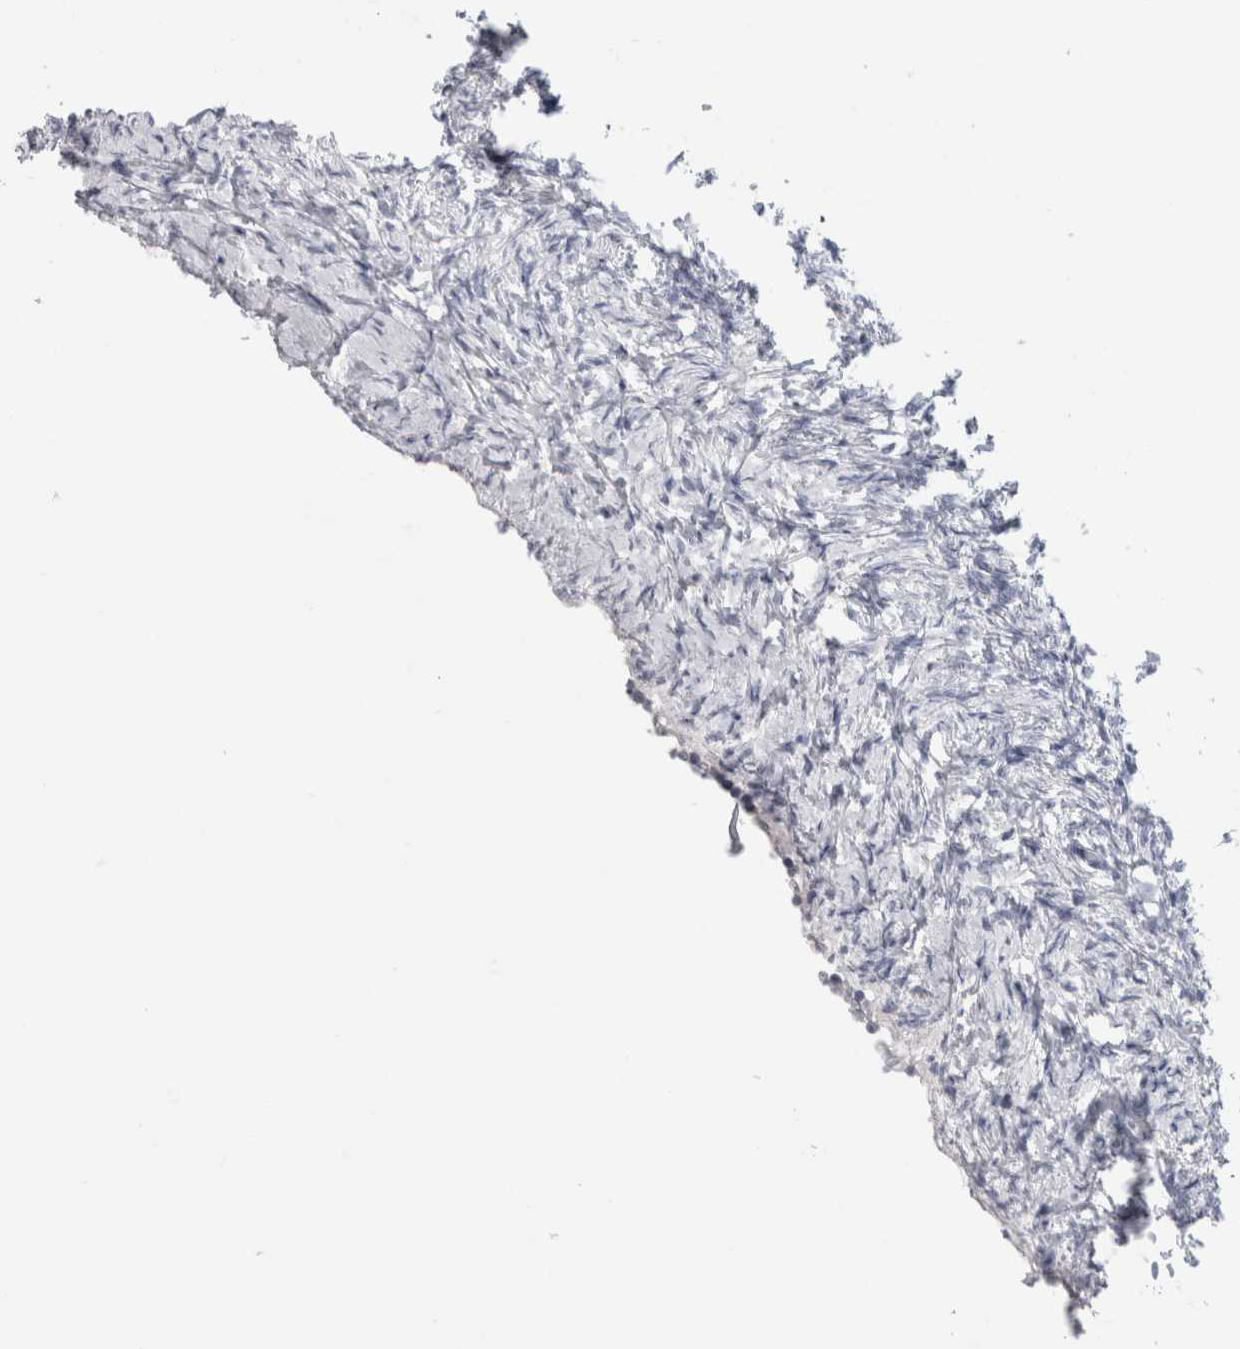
{"staining": {"intensity": "negative", "quantity": "none", "location": "none"}, "tissue": "ovary", "cell_type": "Follicle cells", "image_type": "normal", "snomed": [{"axis": "morphology", "description": "Normal tissue, NOS"}, {"axis": "topography", "description": "Ovary"}], "caption": "Human ovary stained for a protein using IHC demonstrates no positivity in follicle cells.", "gene": "ADAM2", "patient": {"sex": "female", "age": 41}}